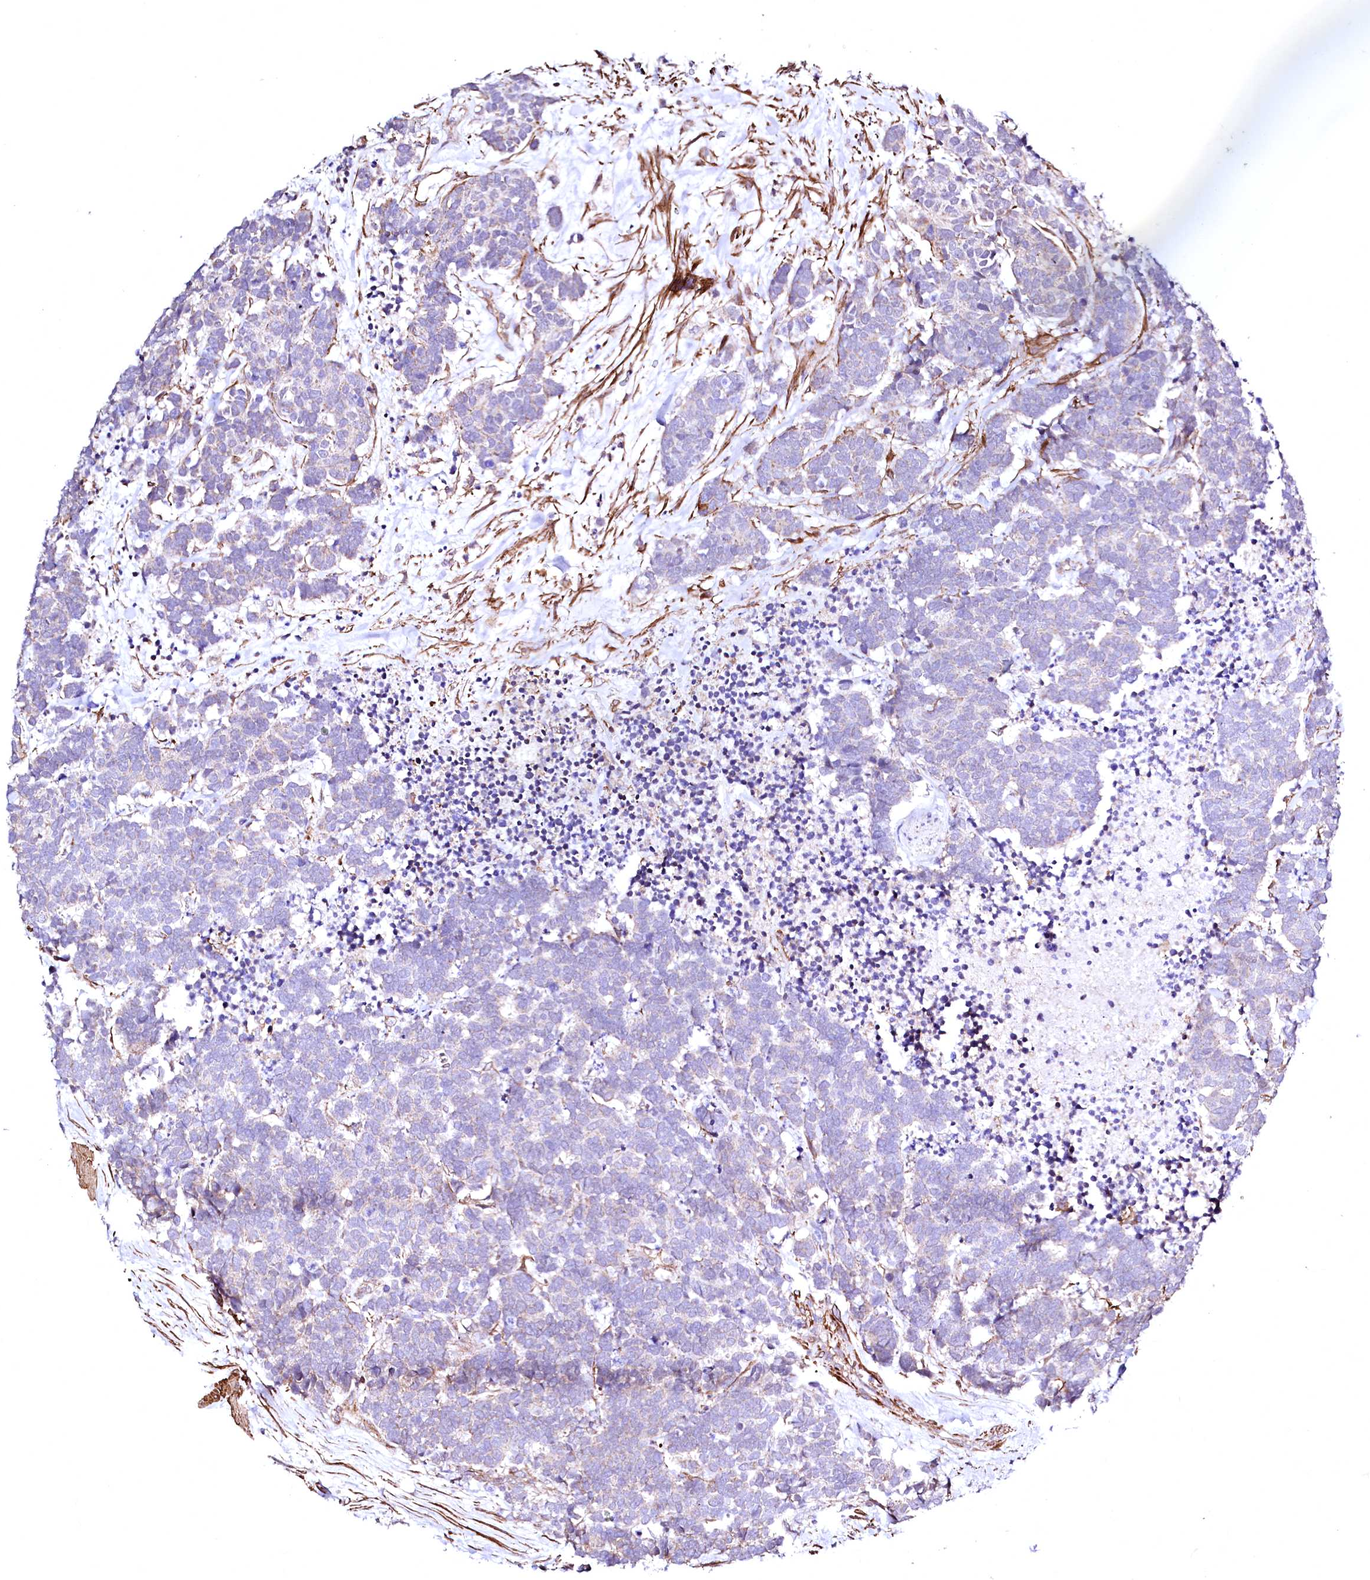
{"staining": {"intensity": "negative", "quantity": "none", "location": "none"}, "tissue": "carcinoid", "cell_type": "Tumor cells", "image_type": "cancer", "snomed": [{"axis": "morphology", "description": "Carcinoma, NOS"}, {"axis": "morphology", "description": "Carcinoid, malignant, NOS"}, {"axis": "topography", "description": "Urinary bladder"}], "caption": "Immunohistochemistry (IHC) of human carcinoid shows no expression in tumor cells. The staining was performed using DAB (3,3'-diaminobenzidine) to visualize the protein expression in brown, while the nuclei were stained in blue with hematoxylin (Magnification: 20x).", "gene": "GPR176", "patient": {"sex": "male", "age": 57}}